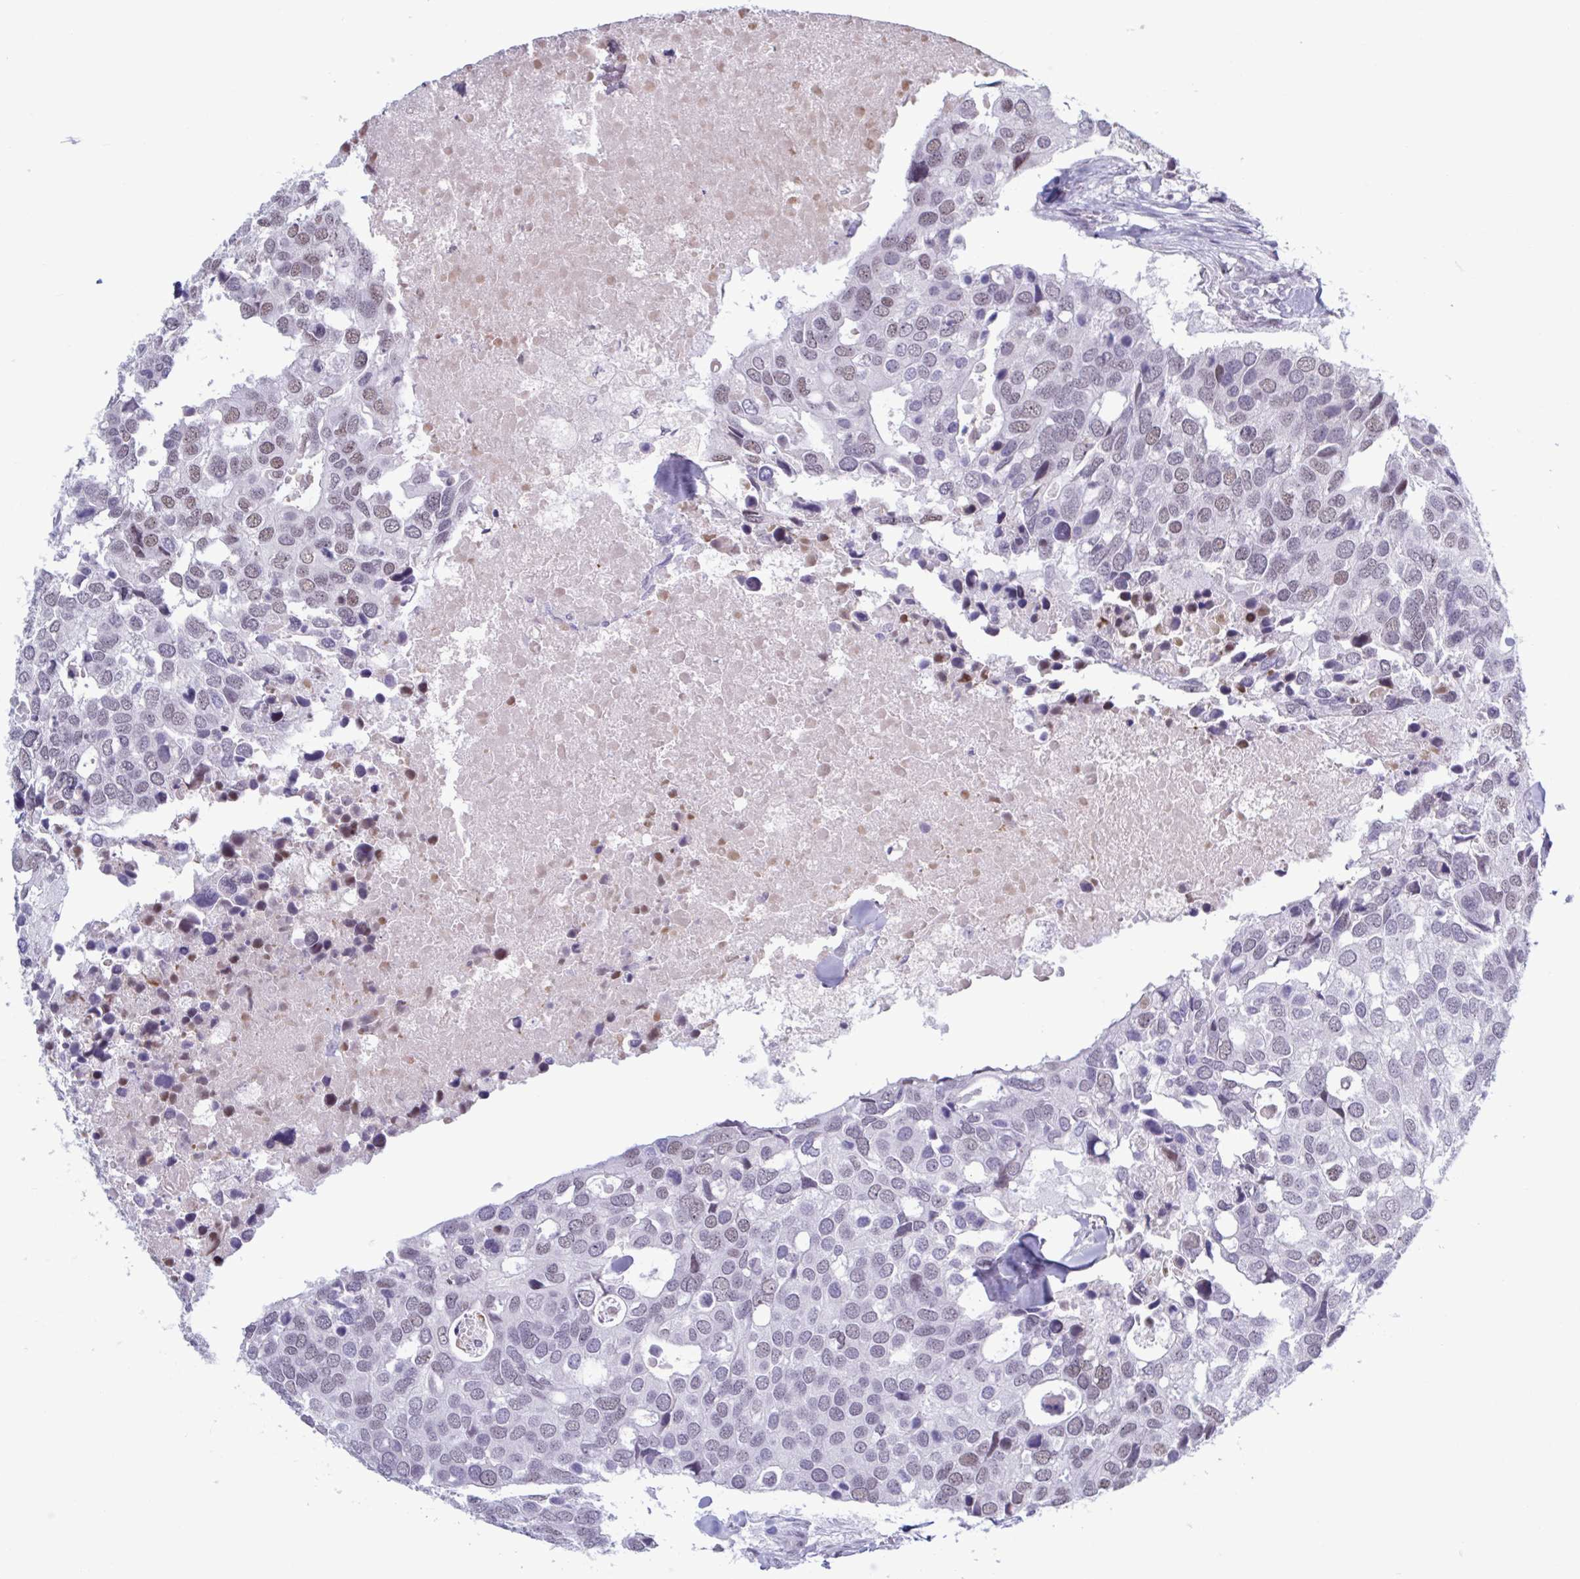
{"staining": {"intensity": "weak", "quantity": "25%-75%", "location": "nuclear"}, "tissue": "breast cancer", "cell_type": "Tumor cells", "image_type": "cancer", "snomed": [{"axis": "morphology", "description": "Duct carcinoma"}, {"axis": "topography", "description": "Breast"}], "caption": "Brown immunohistochemical staining in human invasive ductal carcinoma (breast) displays weak nuclear expression in about 25%-75% of tumor cells.", "gene": "MSMB", "patient": {"sex": "female", "age": 83}}